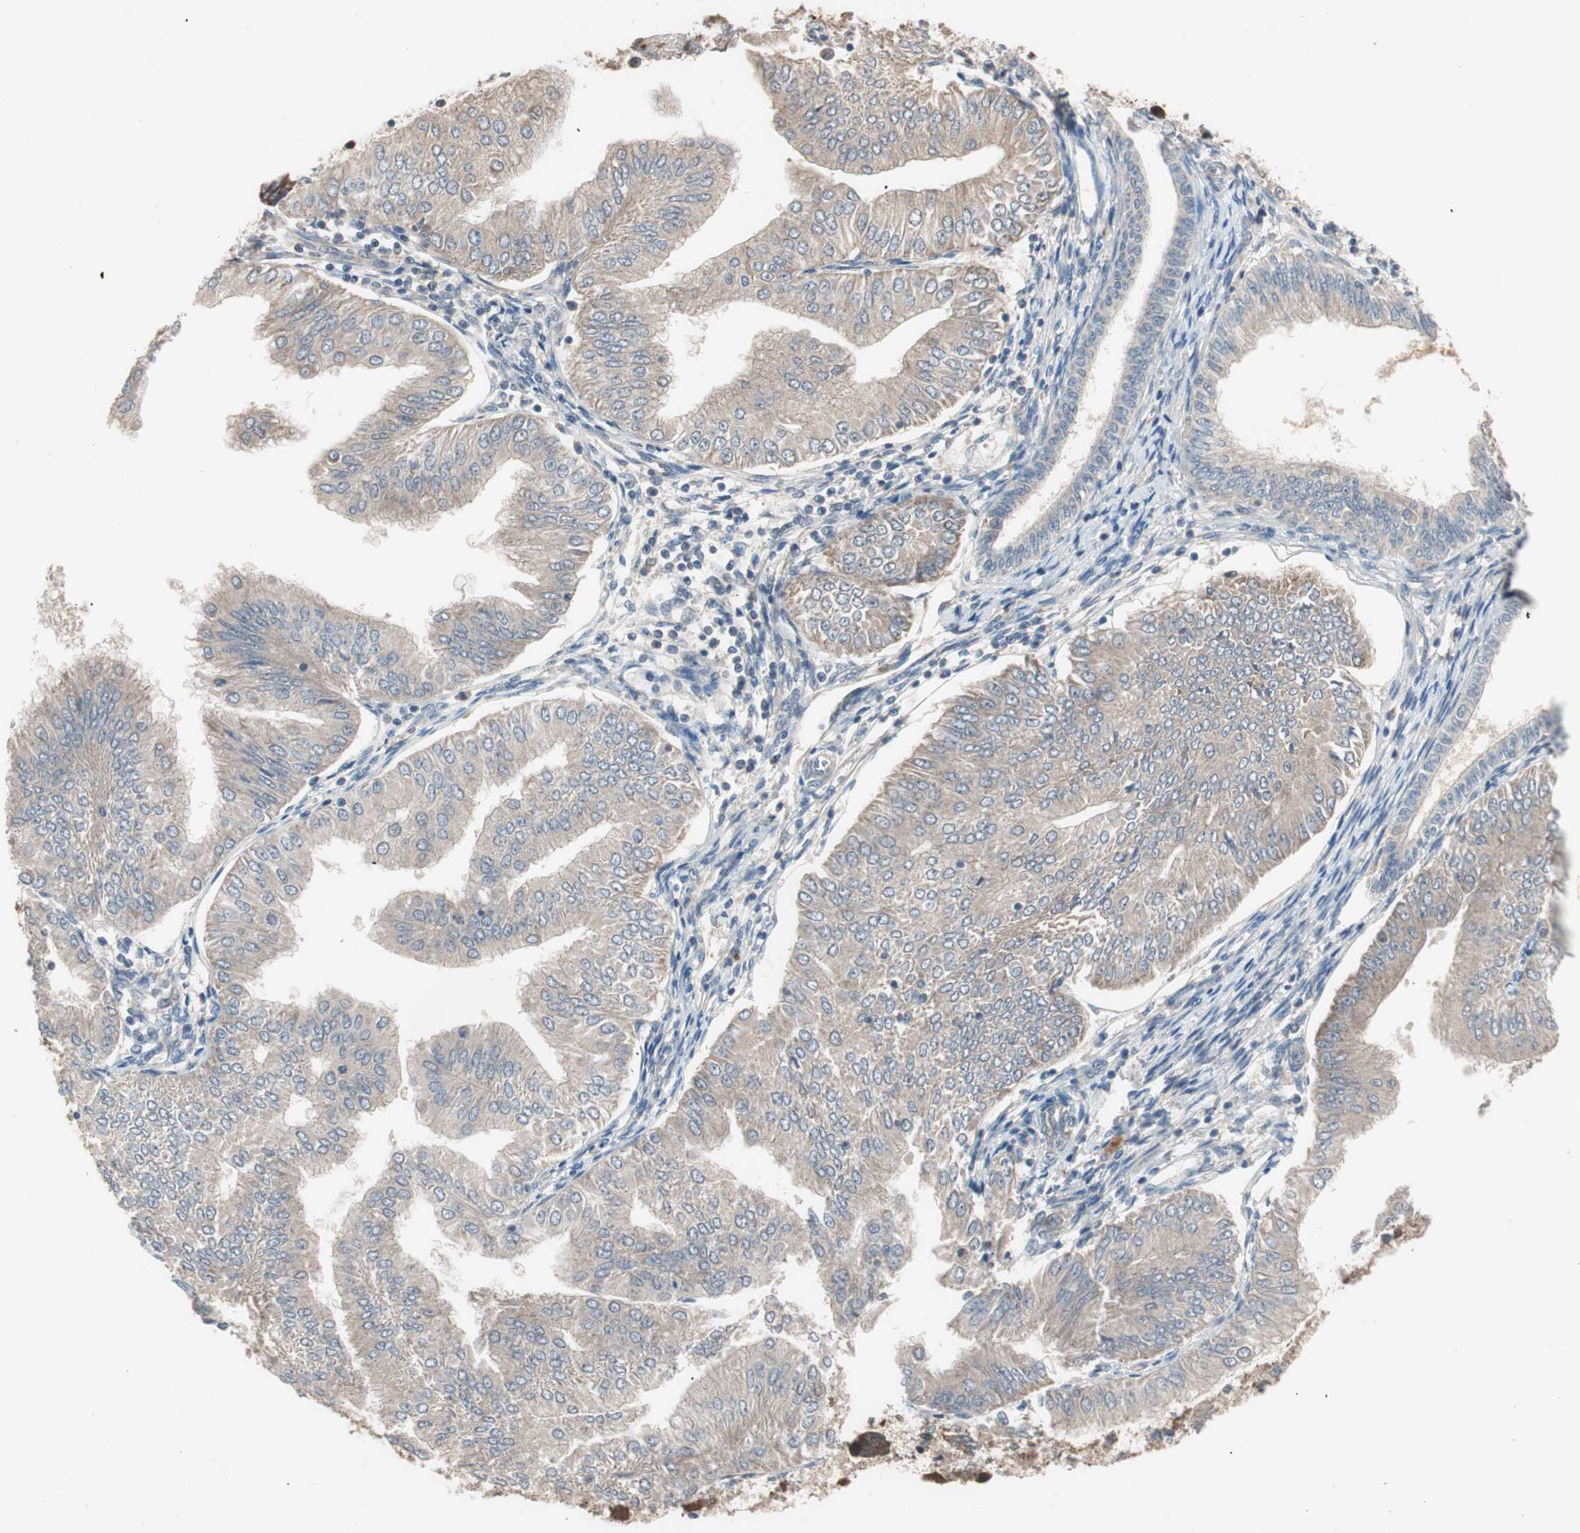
{"staining": {"intensity": "weak", "quantity": ">75%", "location": "cytoplasmic/membranous"}, "tissue": "endometrial cancer", "cell_type": "Tumor cells", "image_type": "cancer", "snomed": [{"axis": "morphology", "description": "Adenocarcinoma, NOS"}, {"axis": "topography", "description": "Endometrium"}], "caption": "Human adenocarcinoma (endometrial) stained with a brown dye demonstrates weak cytoplasmic/membranous positive expression in approximately >75% of tumor cells.", "gene": "HMBS", "patient": {"sex": "female", "age": 53}}